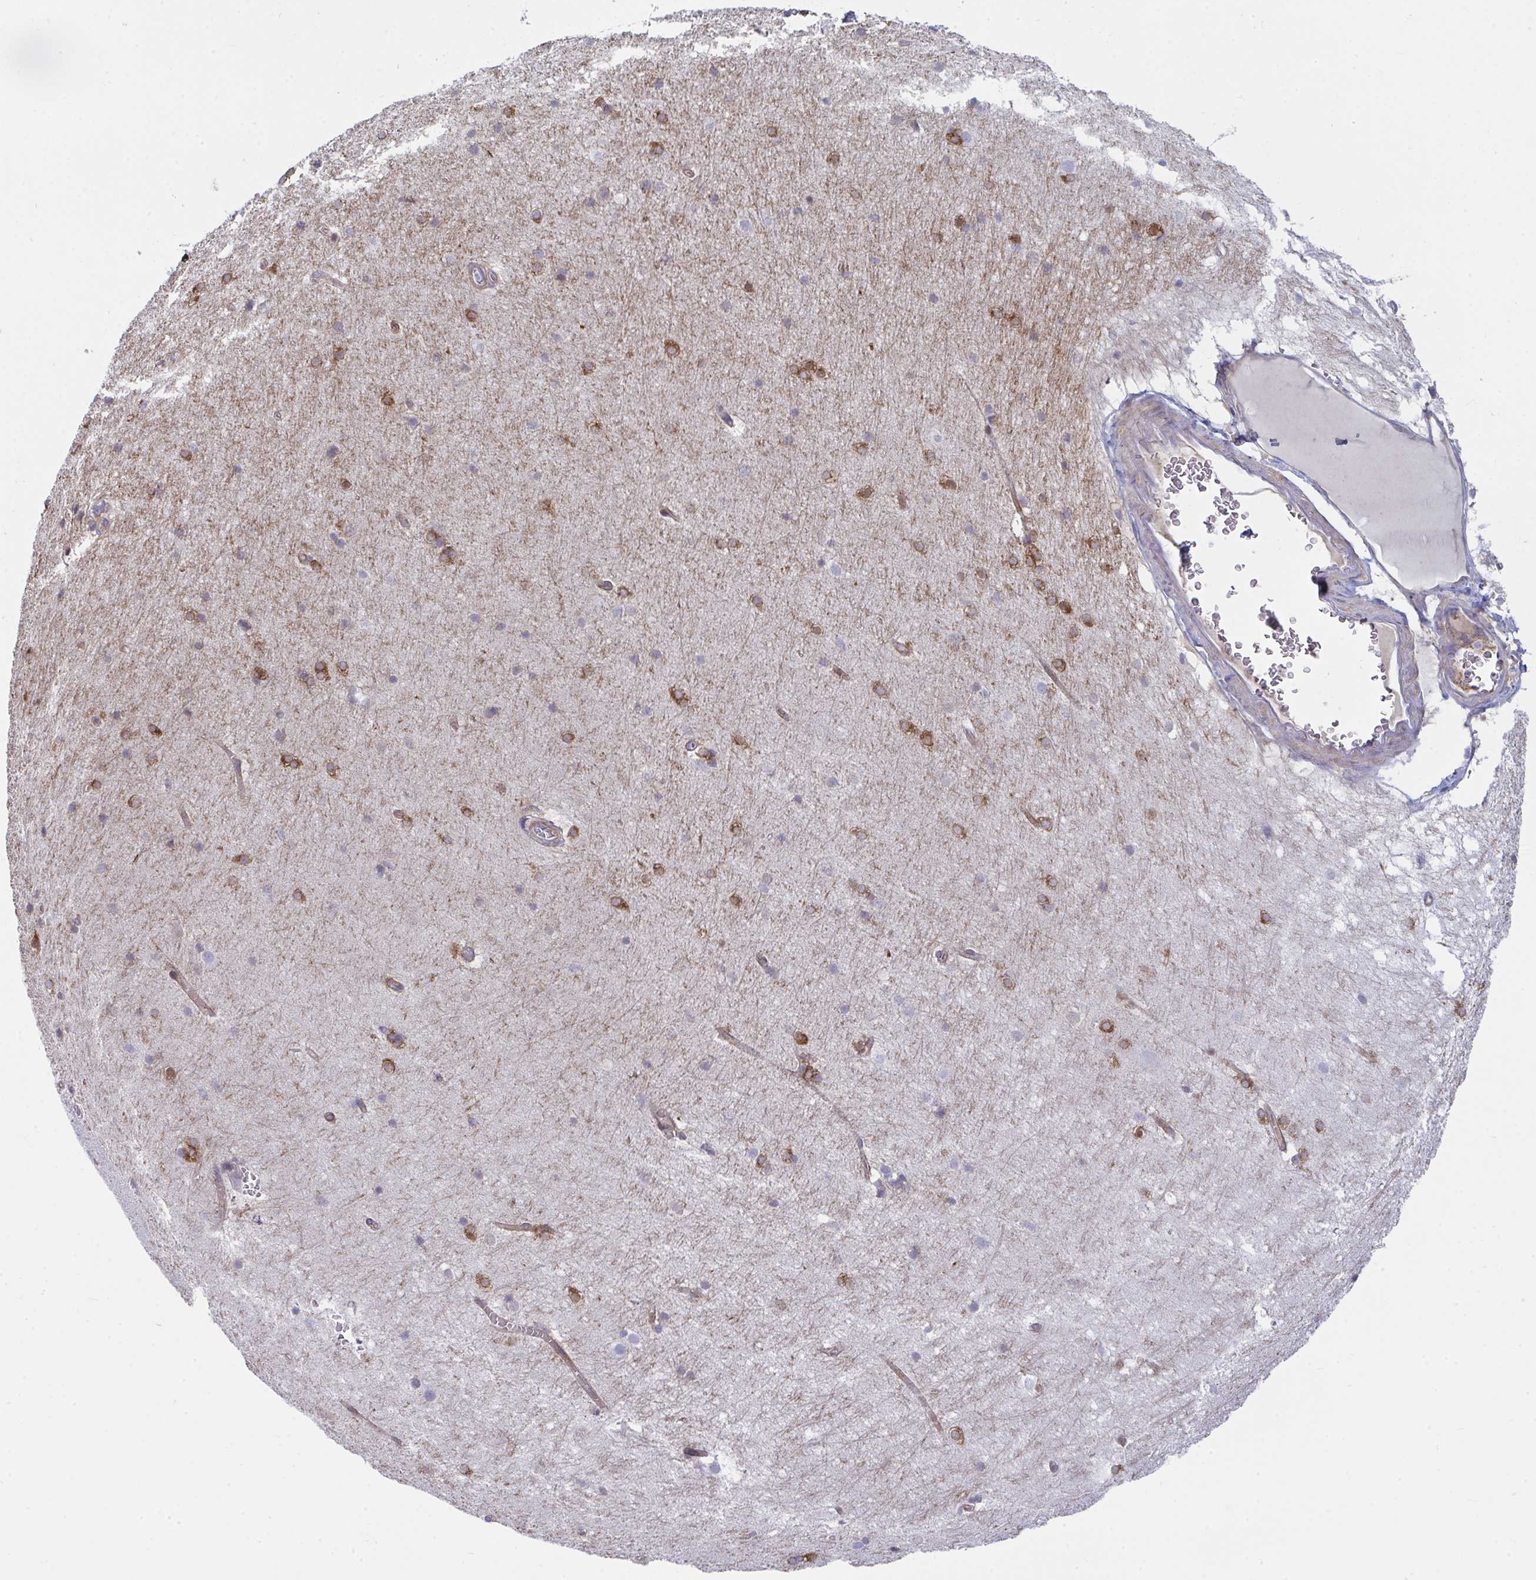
{"staining": {"intensity": "strong", "quantity": "<25%", "location": "cytoplasmic/membranous"}, "tissue": "hippocampus", "cell_type": "Glial cells", "image_type": "normal", "snomed": [{"axis": "morphology", "description": "Normal tissue, NOS"}, {"axis": "topography", "description": "Cerebral cortex"}, {"axis": "topography", "description": "Hippocampus"}], "caption": "Normal hippocampus reveals strong cytoplasmic/membranous staining in approximately <25% of glial cells.", "gene": "GAB1", "patient": {"sex": "female", "age": 19}}